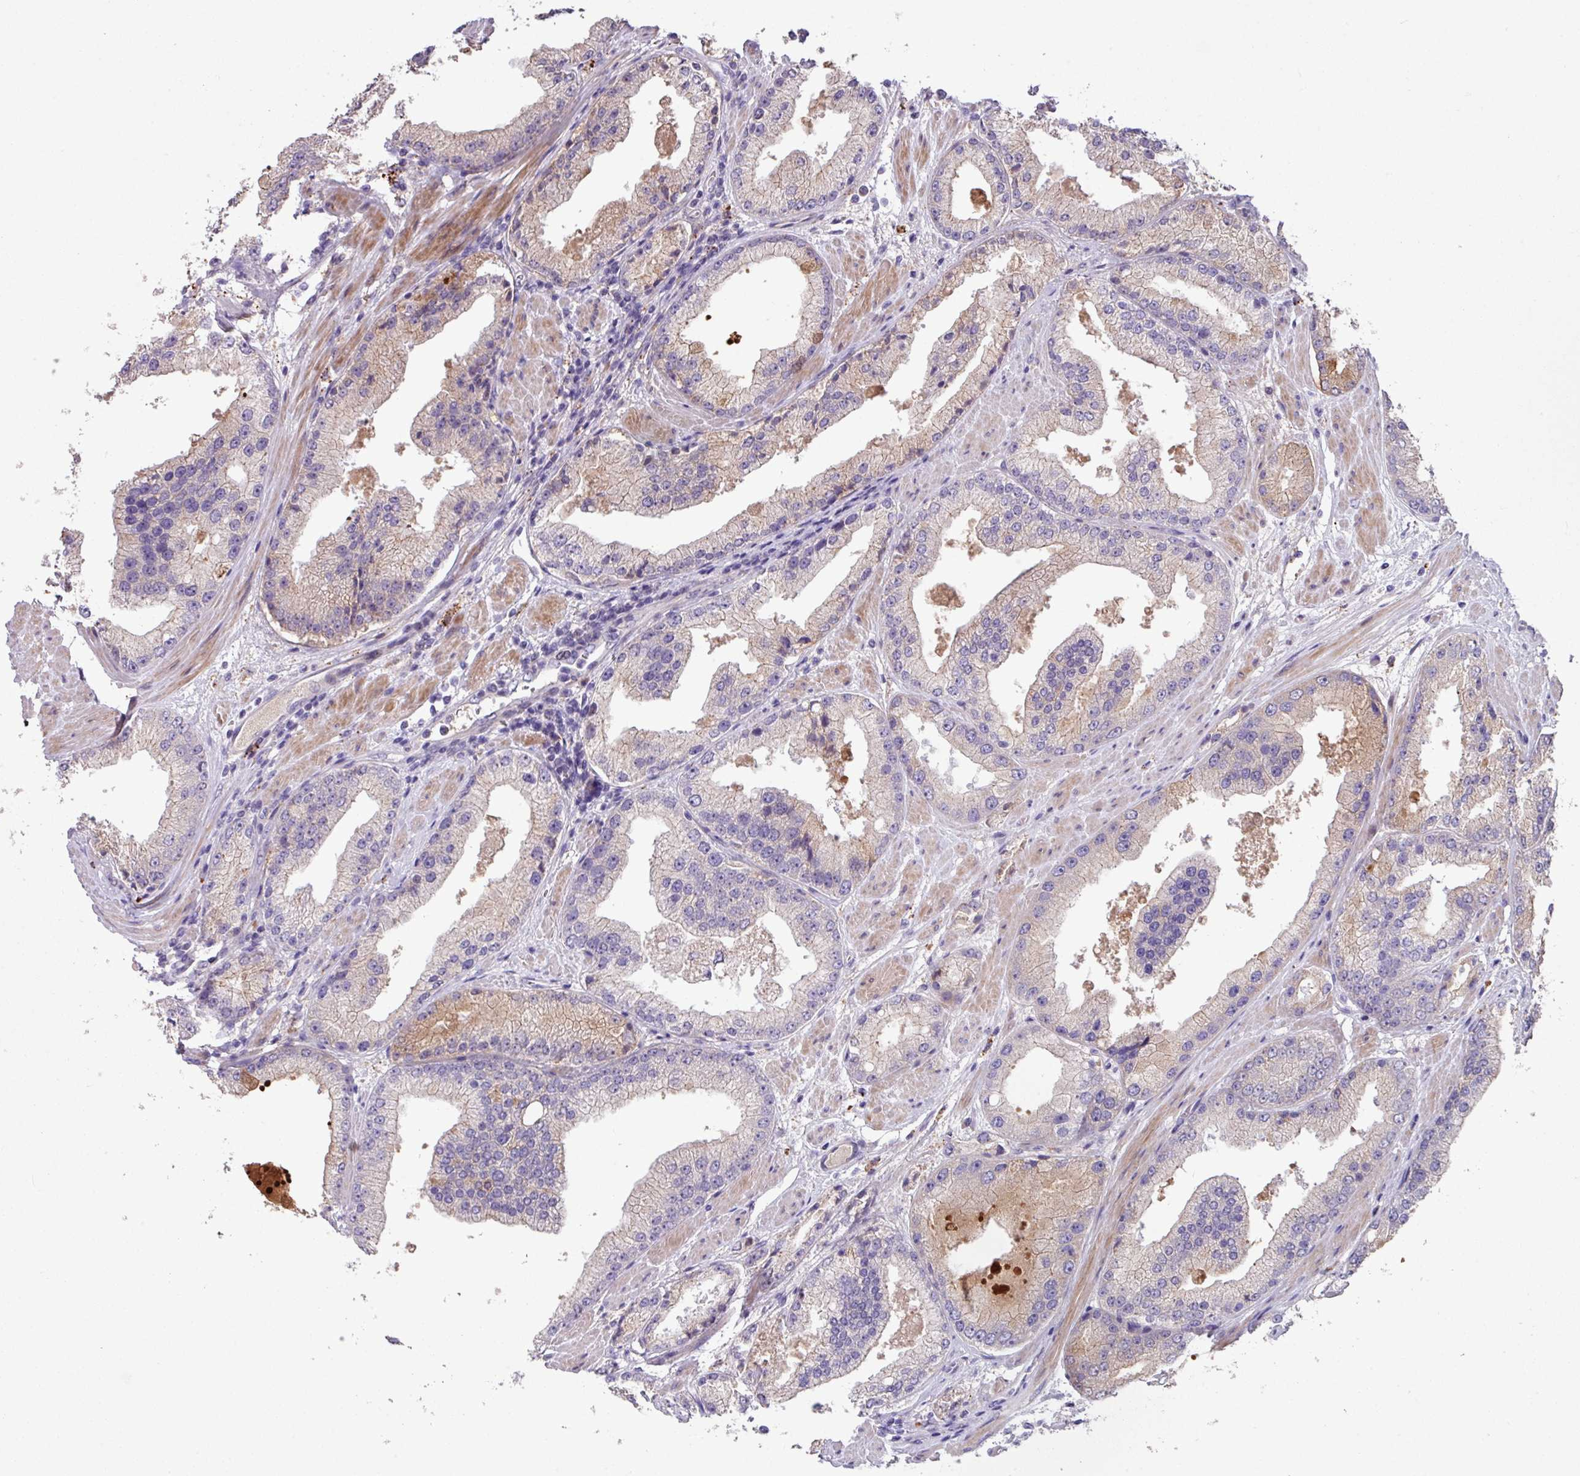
{"staining": {"intensity": "weak", "quantity": "25%-75%", "location": "cytoplasmic/membranous"}, "tissue": "prostate cancer", "cell_type": "Tumor cells", "image_type": "cancer", "snomed": [{"axis": "morphology", "description": "Adenocarcinoma, Low grade"}, {"axis": "topography", "description": "Prostate"}], "caption": "Immunohistochemistry staining of prostate low-grade adenocarcinoma, which displays low levels of weak cytoplasmic/membranous staining in about 25%-75% of tumor cells indicating weak cytoplasmic/membranous protein positivity. The staining was performed using DAB (brown) for protein detection and nuclei were counterstained in hematoxylin (blue).", "gene": "IQCJ", "patient": {"sex": "male", "age": 67}}